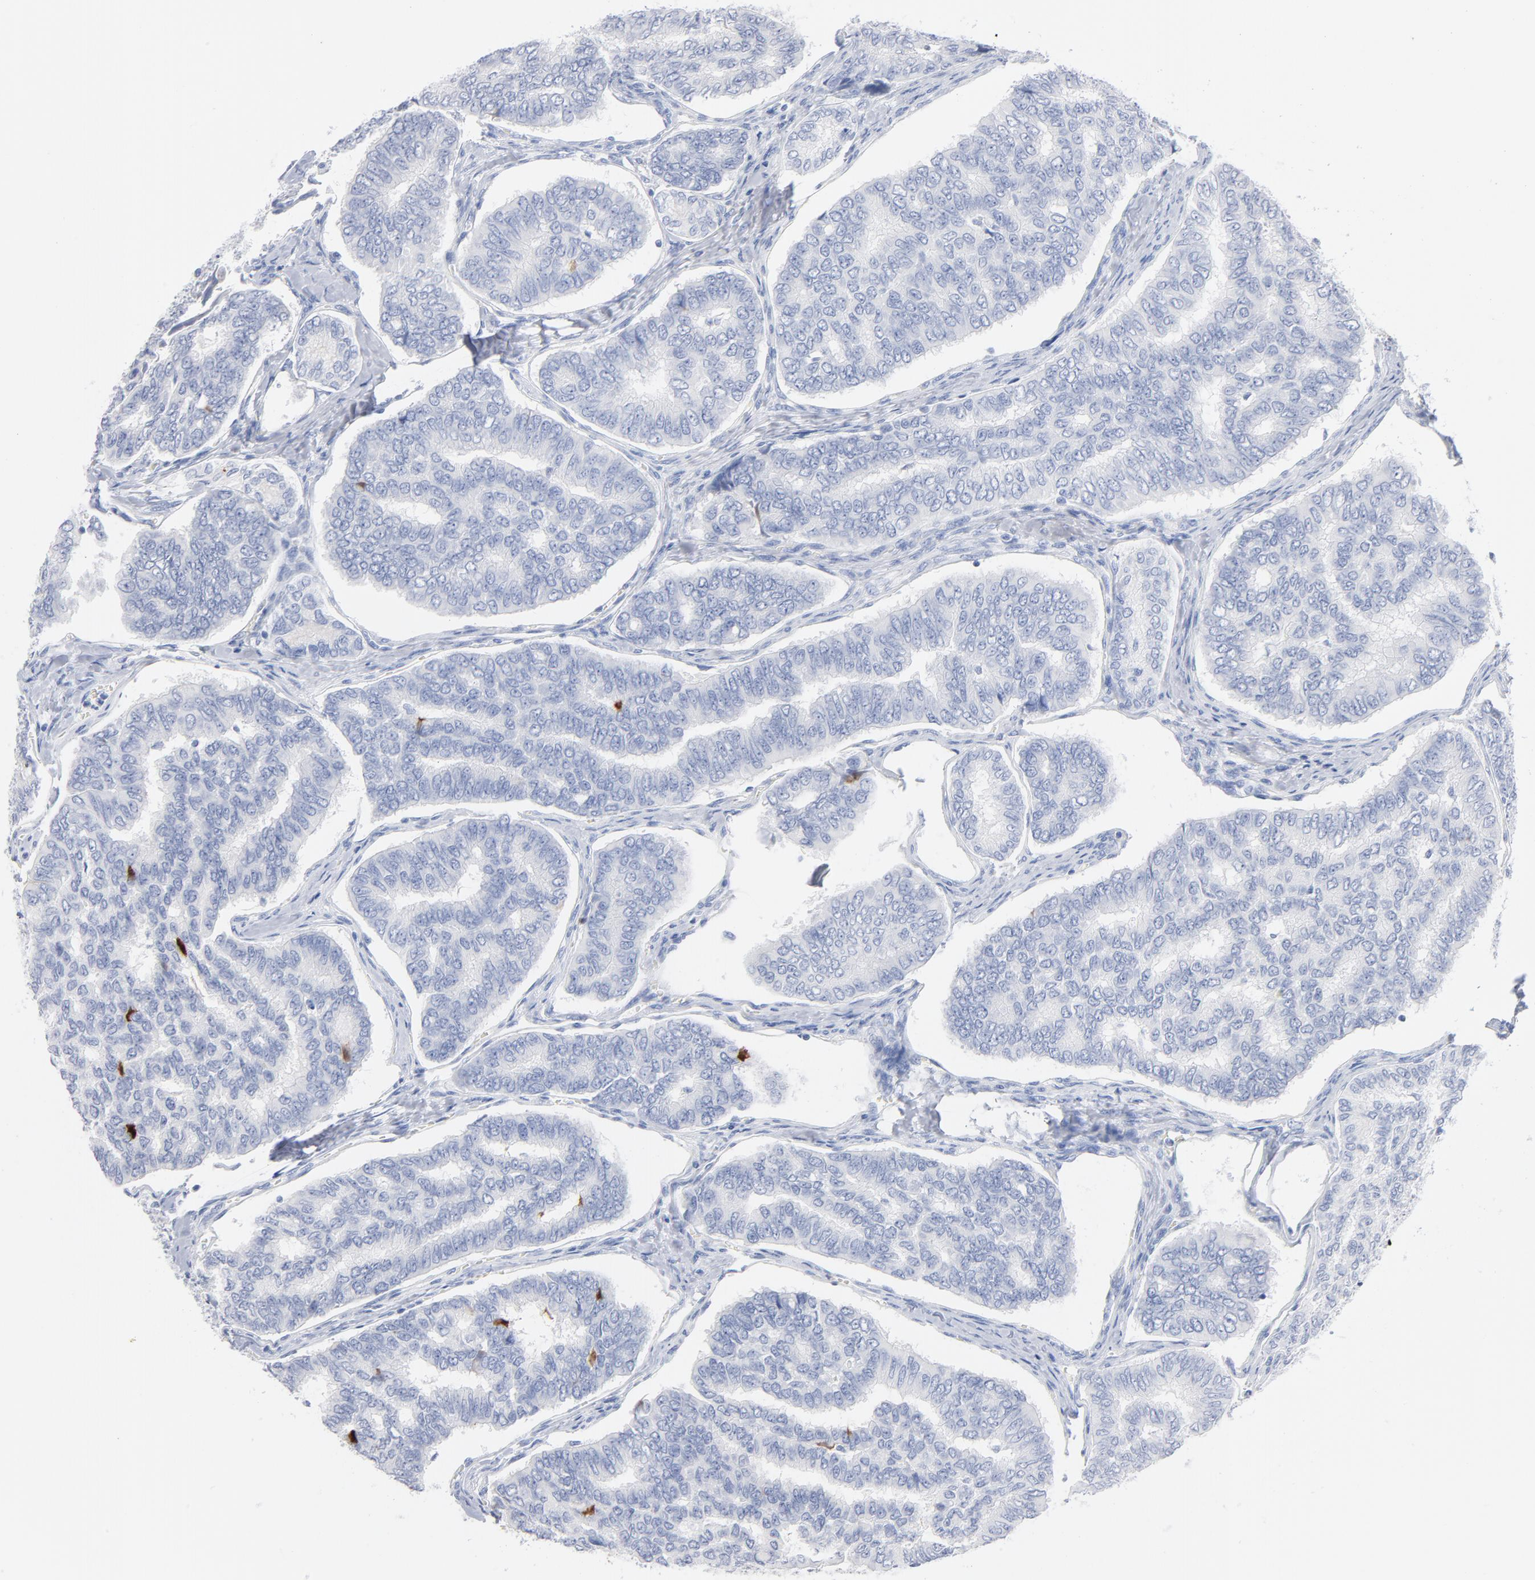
{"staining": {"intensity": "negative", "quantity": "none", "location": "none"}, "tissue": "thyroid cancer", "cell_type": "Tumor cells", "image_type": "cancer", "snomed": [{"axis": "morphology", "description": "Papillary adenocarcinoma, NOS"}, {"axis": "topography", "description": "Thyroid gland"}], "caption": "DAB immunohistochemical staining of human papillary adenocarcinoma (thyroid) demonstrates no significant expression in tumor cells.", "gene": "AGTR1", "patient": {"sex": "female", "age": 35}}